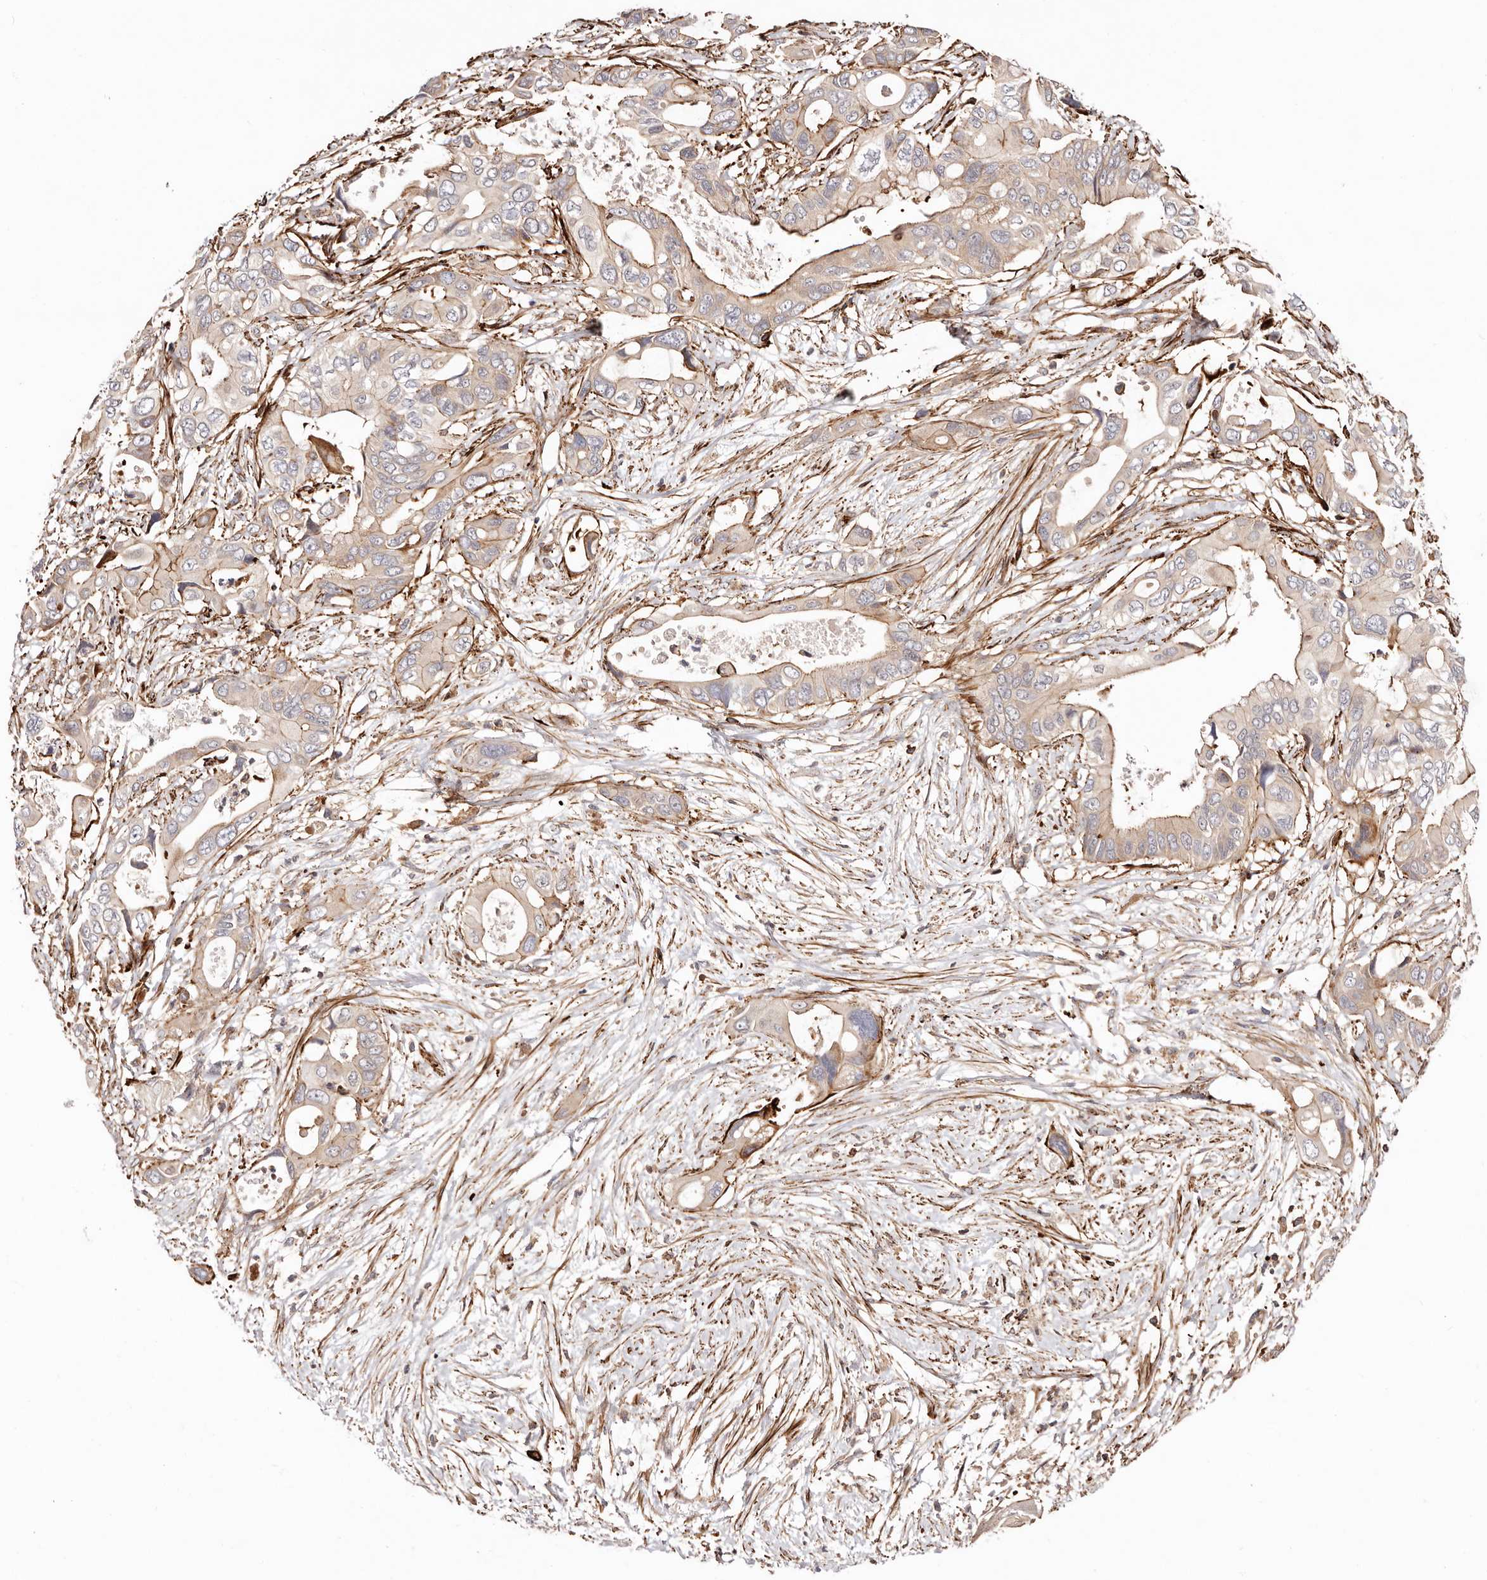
{"staining": {"intensity": "moderate", "quantity": "25%-75%", "location": "cytoplasmic/membranous"}, "tissue": "pancreatic cancer", "cell_type": "Tumor cells", "image_type": "cancer", "snomed": [{"axis": "morphology", "description": "Adenocarcinoma, NOS"}, {"axis": "topography", "description": "Pancreas"}], "caption": "Moderate cytoplasmic/membranous staining for a protein is appreciated in about 25%-75% of tumor cells of pancreatic cancer (adenocarcinoma) using immunohistochemistry.", "gene": "PTPN22", "patient": {"sex": "male", "age": 66}}